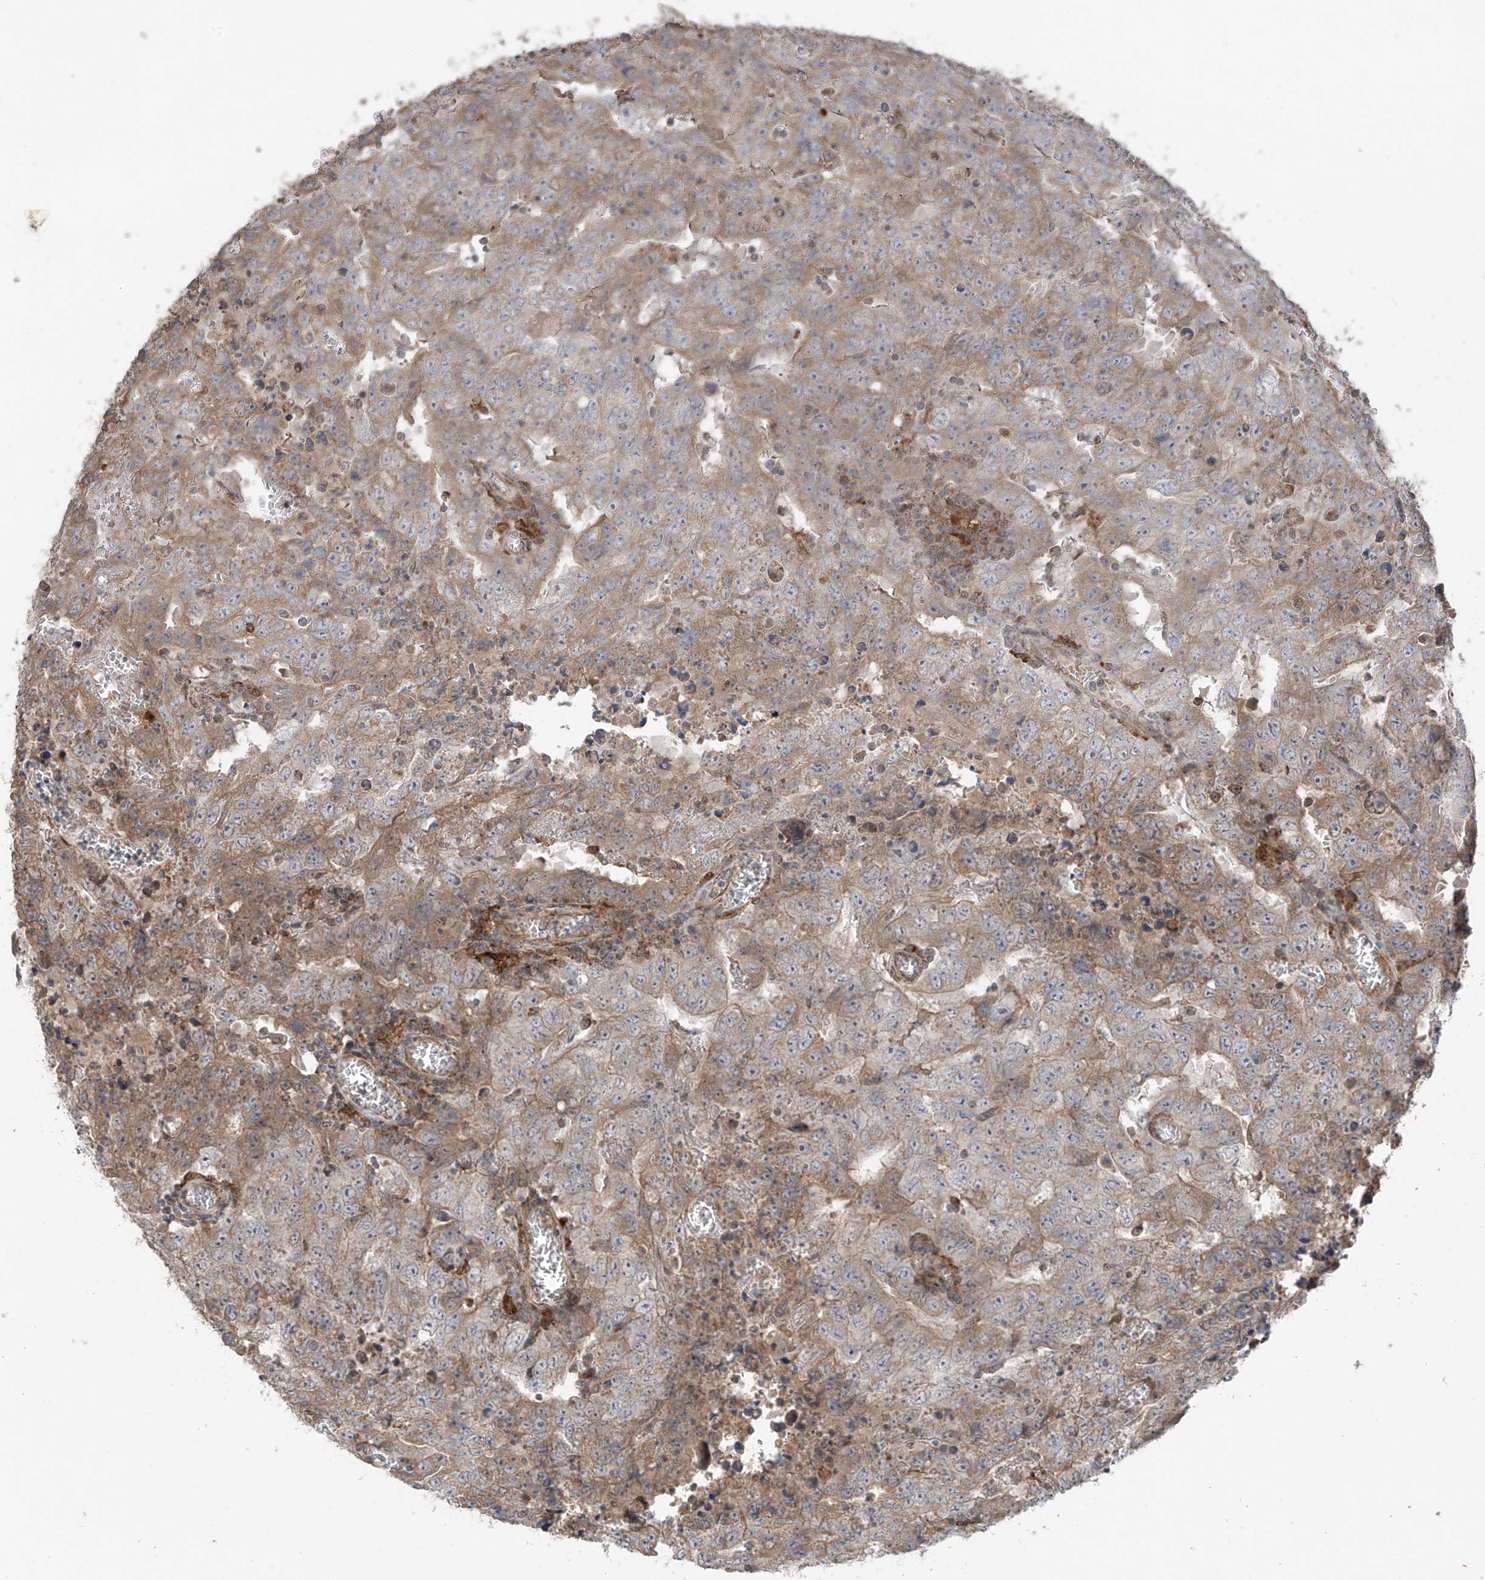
{"staining": {"intensity": "weak", "quantity": "25%-75%", "location": "cytoplasmic/membranous"}, "tissue": "testis cancer", "cell_type": "Tumor cells", "image_type": "cancer", "snomed": [{"axis": "morphology", "description": "Carcinoma, Embryonal, NOS"}, {"axis": "topography", "description": "Testis"}], "caption": "DAB (3,3'-diaminobenzidine) immunohistochemical staining of human testis cancer exhibits weak cytoplasmic/membranous protein staining in approximately 25%-75% of tumor cells.", "gene": "SAMD3", "patient": {"sex": "male", "age": 26}}